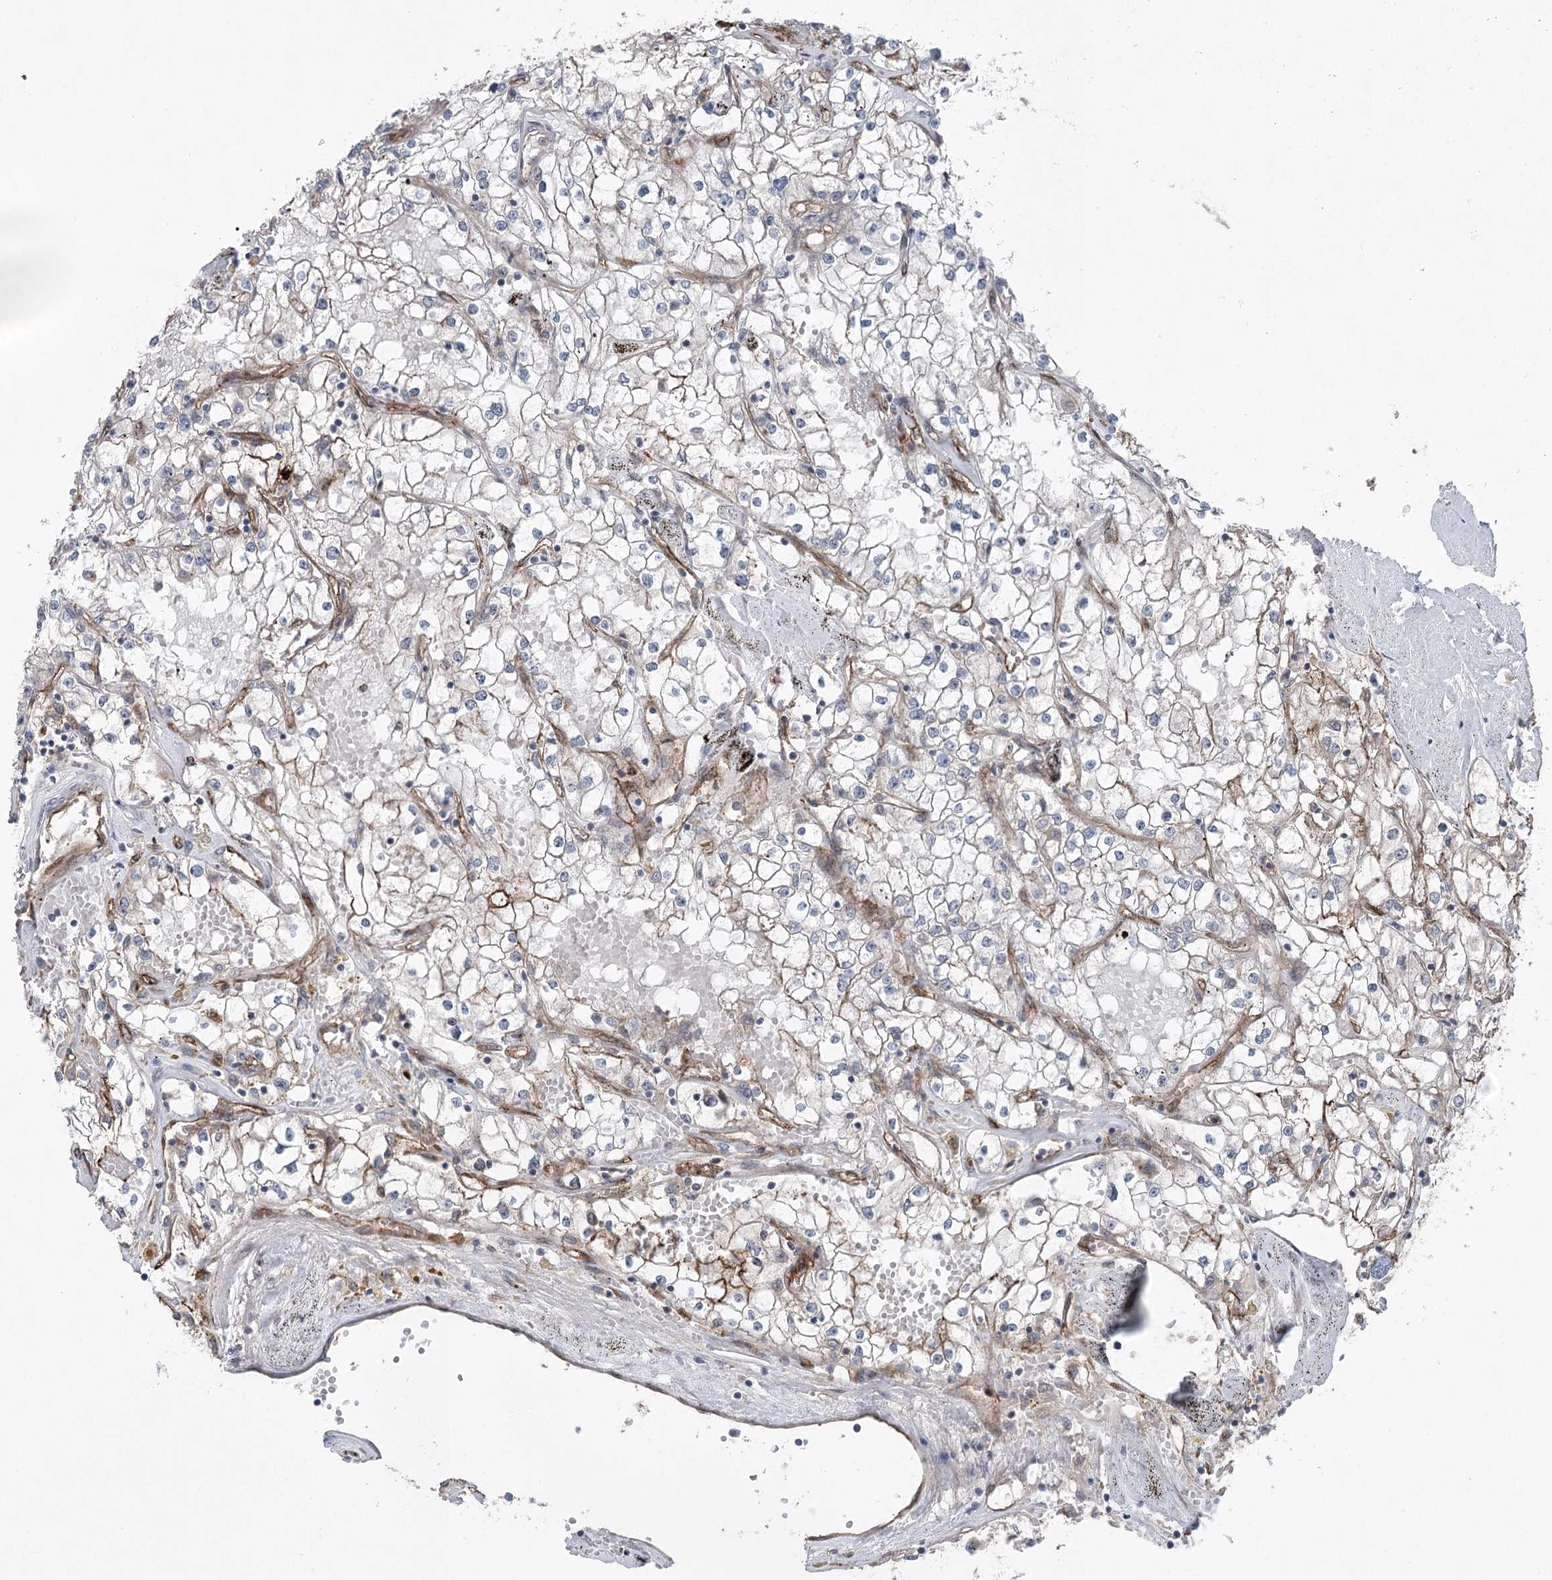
{"staining": {"intensity": "negative", "quantity": "none", "location": "none"}, "tissue": "renal cancer", "cell_type": "Tumor cells", "image_type": "cancer", "snomed": [{"axis": "morphology", "description": "Adenocarcinoma, NOS"}, {"axis": "topography", "description": "Kidney"}], "caption": "The IHC micrograph has no significant staining in tumor cells of renal adenocarcinoma tissue.", "gene": "MTPAP", "patient": {"sex": "male", "age": 56}}